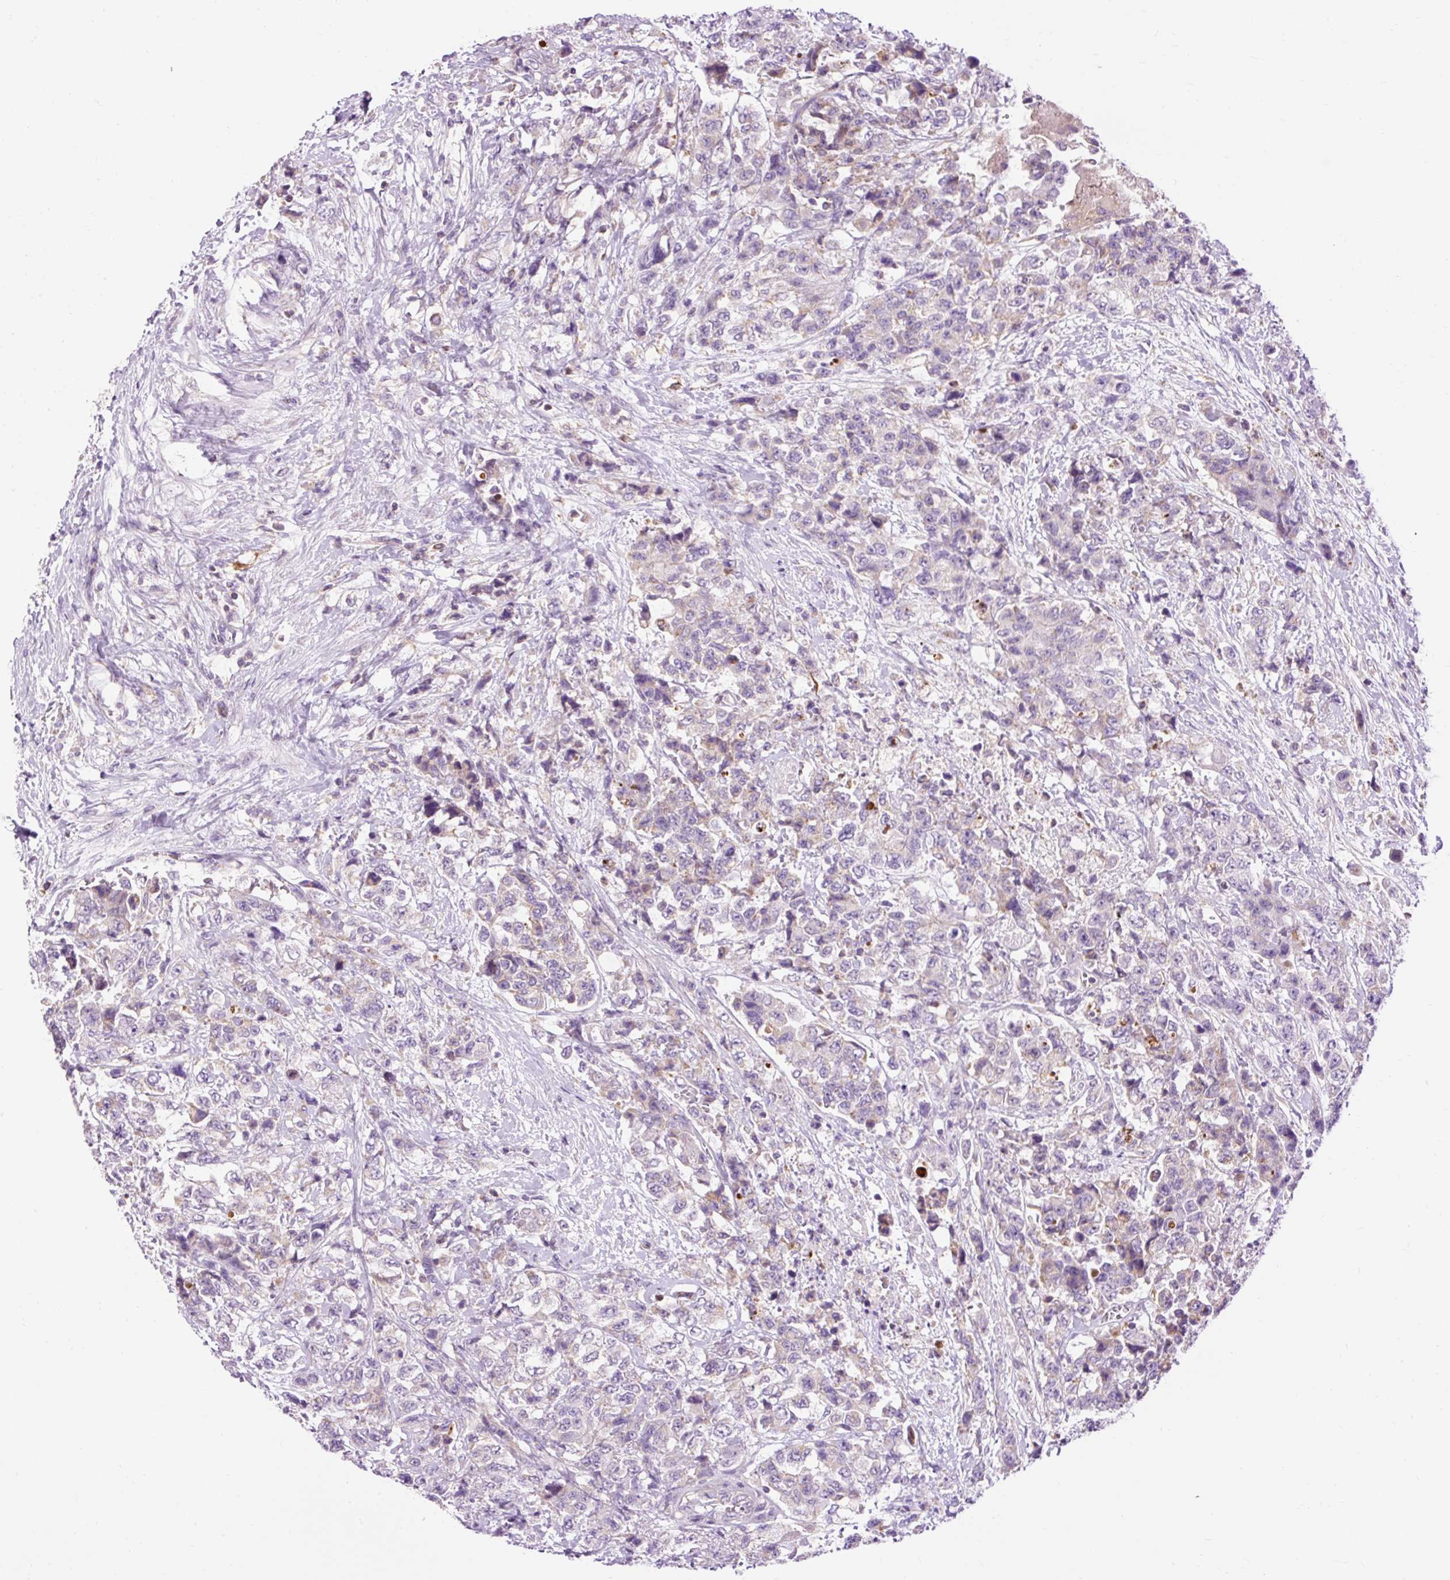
{"staining": {"intensity": "negative", "quantity": "none", "location": "none"}, "tissue": "urothelial cancer", "cell_type": "Tumor cells", "image_type": "cancer", "snomed": [{"axis": "morphology", "description": "Urothelial carcinoma, High grade"}, {"axis": "topography", "description": "Urinary bladder"}], "caption": "Urothelial cancer was stained to show a protein in brown. There is no significant expression in tumor cells. (Brightfield microscopy of DAB (3,3'-diaminobenzidine) immunohistochemistry (IHC) at high magnification).", "gene": "CD83", "patient": {"sex": "female", "age": 78}}